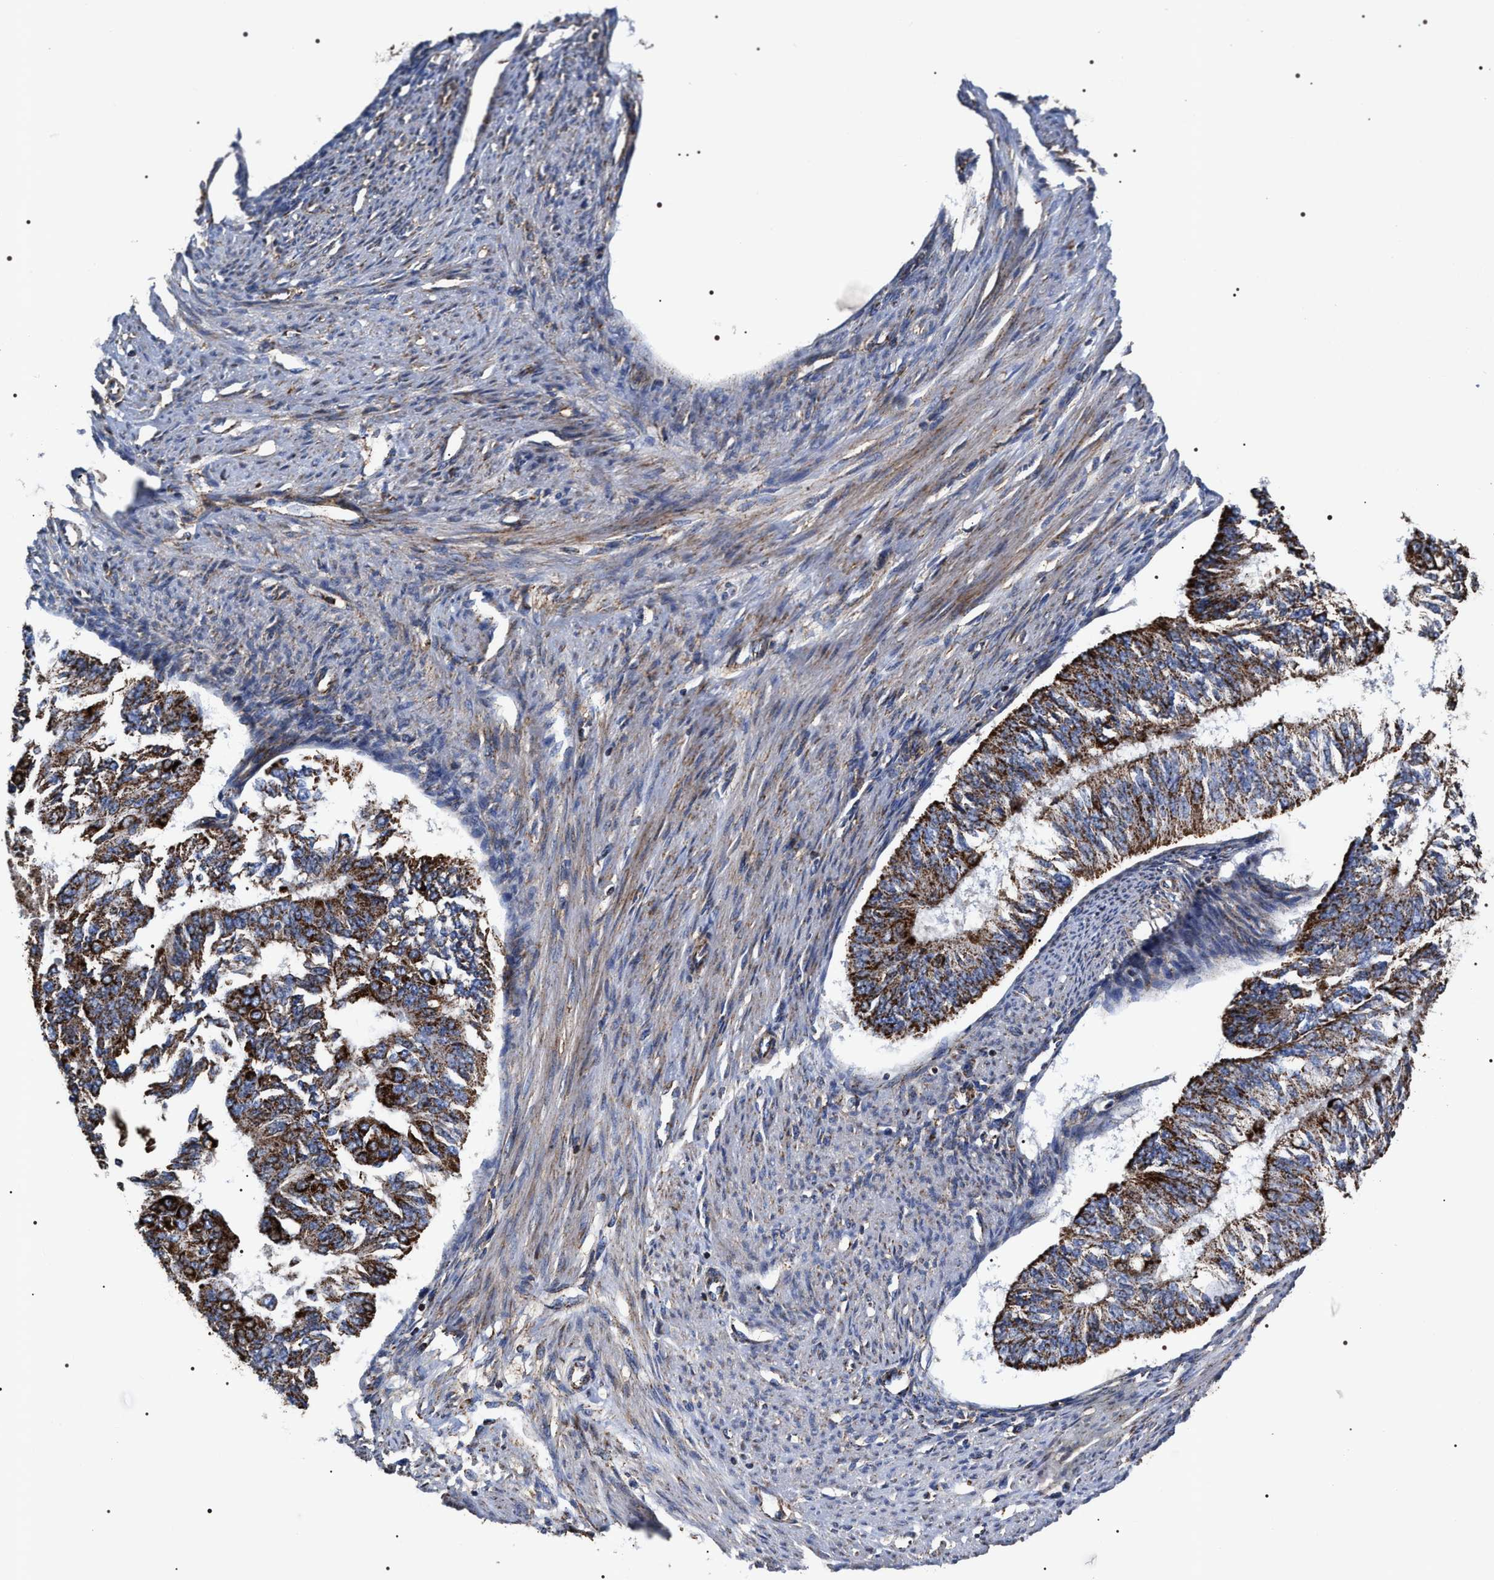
{"staining": {"intensity": "strong", "quantity": ">75%", "location": "cytoplasmic/membranous"}, "tissue": "endometrial cancer", "cell_type": "Tumor cells", "image_type": "cancer", "snomed": [{"axis": "morphology", "description": "Adenocarcinoma, NOS"}, {"axis": "topography", "description": "Endometrium"}], "caption": "Human adenocarcinoma (endometrial) stained for a protein (brown) reveals strong cytoplasmic/membranous positive expression in approximately >75% of tumor cells.", "gene": "COG5", "patient": {"sex": "female", "age": 32}}